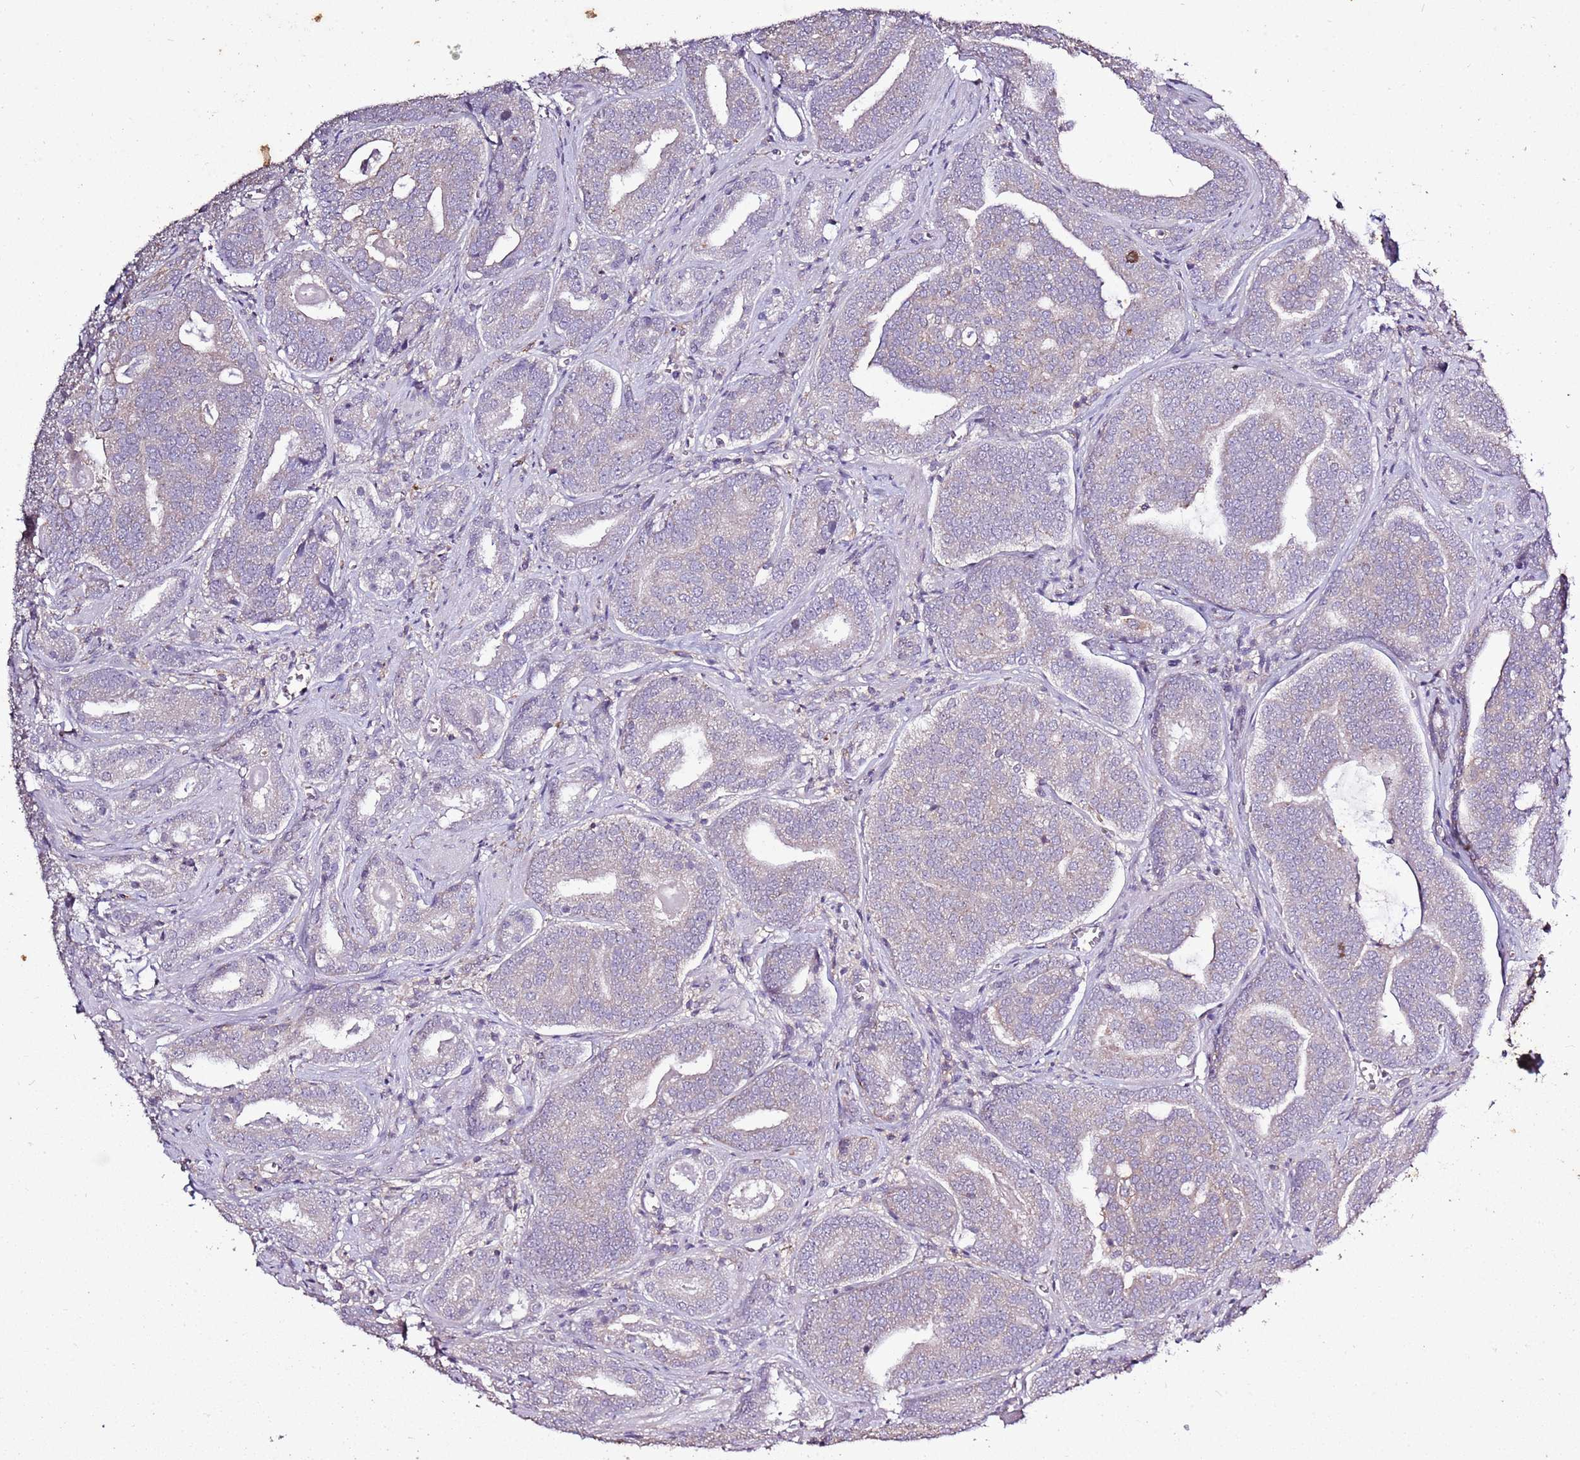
{"staining": {"intensity": "negative", "quantity": "none", "location": "none"}, "tissue": "prostate cancer", "cell_type": "Tumor cells", "image_type": "cancer", "snomed": [{"axis": "morphology", "description": "Adenocarcinoma, High grade"}, {"axis": "topography", "description": "Prostate"}], "caption": "The photomicrograph reveals no staining of tumor cells in prostate cancer. Nuclei are stained in blue.", "gene": "CAPN9", "patient": {"sex": "male", "age": 55}}